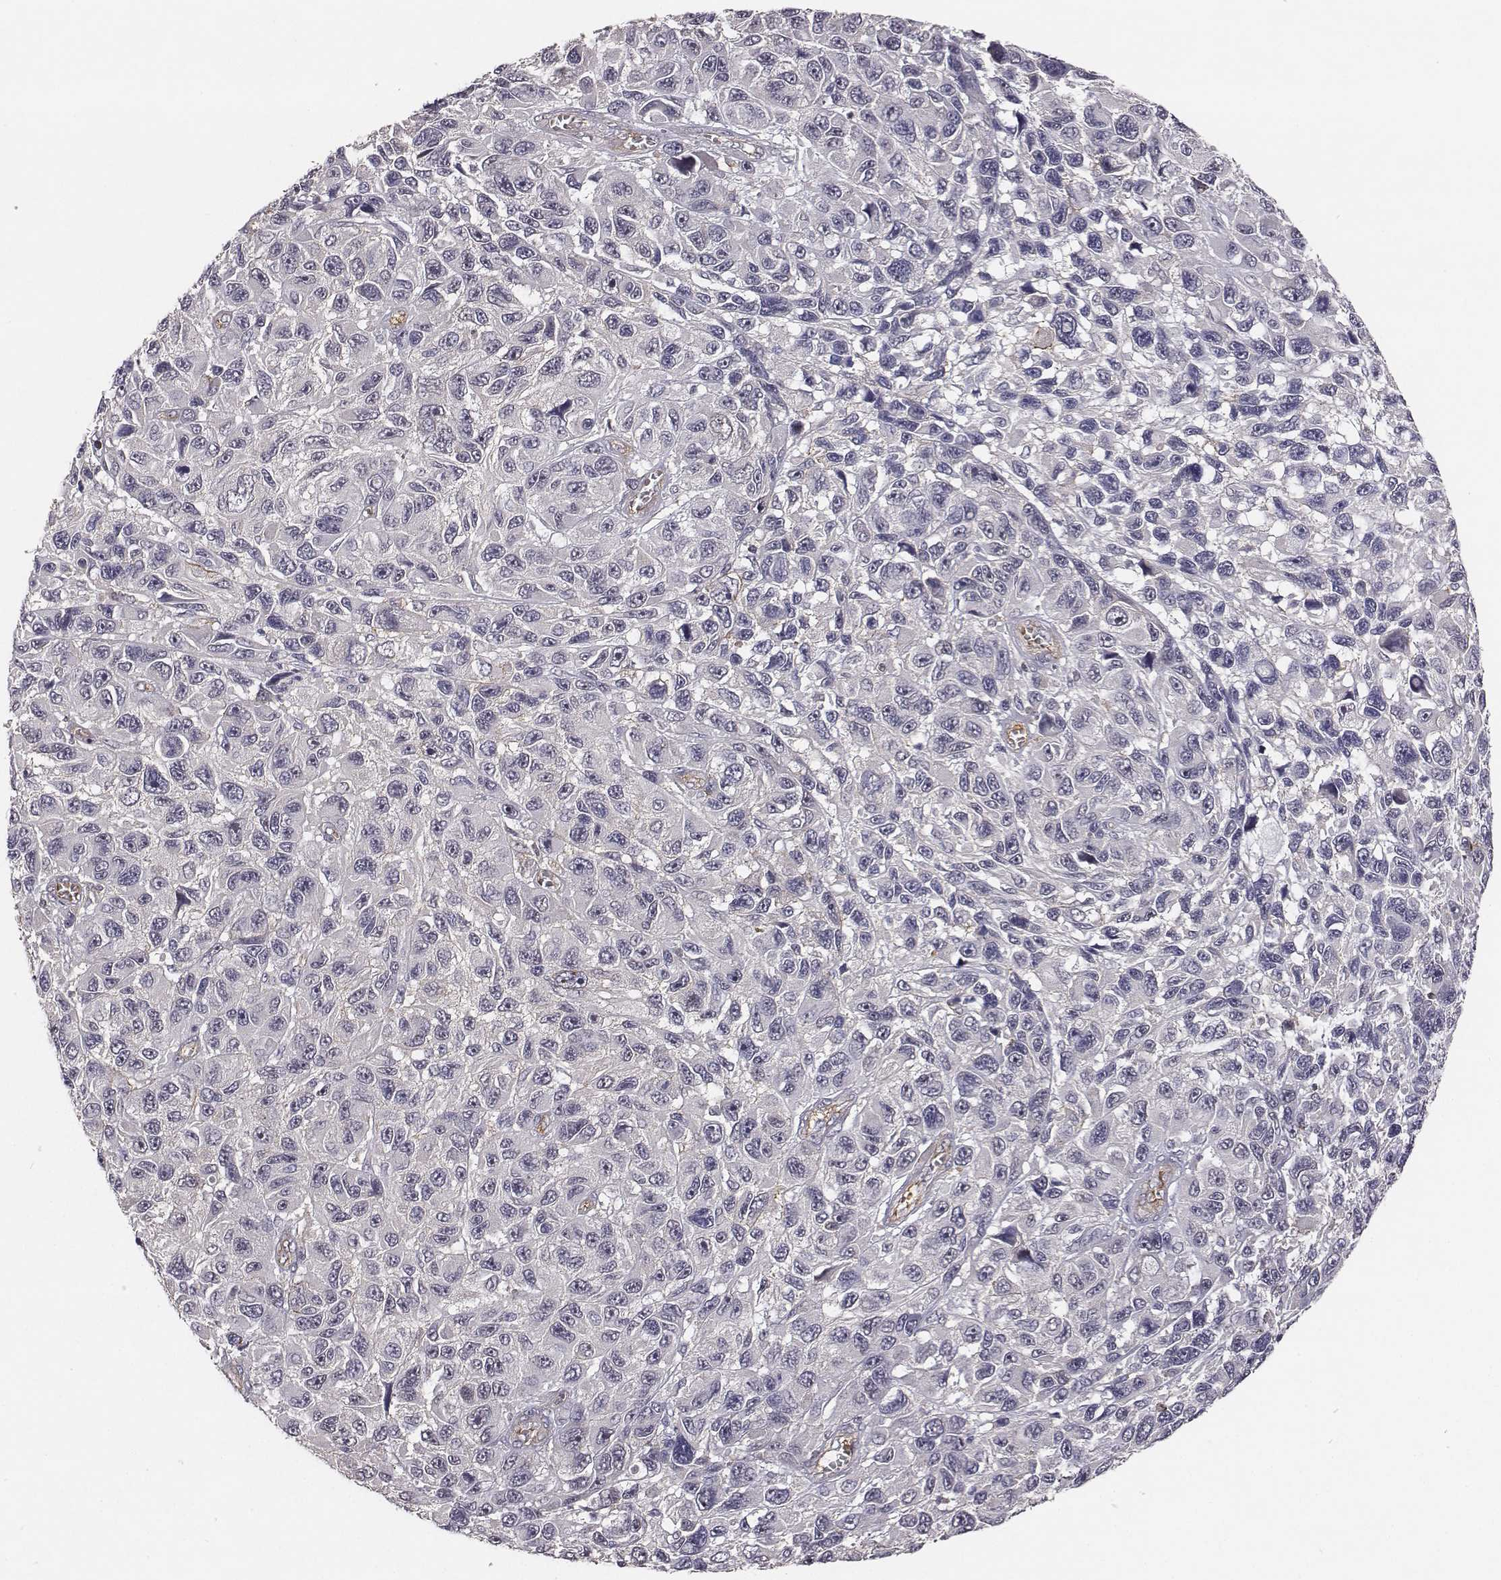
{"staining": {"intensity": "negative", "quantity": "none", "location": "none"}, "tissue": "melanoma", "cell_type": "Tumor cells", "image_type": "cancer", "snomed": [{"axis": "morphology", "description": "Malignant melanoma, NOS"}, {"axis": "topography", "description": "Skin"}], "caption": "Immunohistochemistry photomicrograph of neoplastic tissue: human malignant melanoma stained with DAB (3,3'-diaminobenzidine) demonstrates no significant protein positivity in tumor cells.", "gene": "PTPRG", "patient": {"sex": "male", "age": 53}}